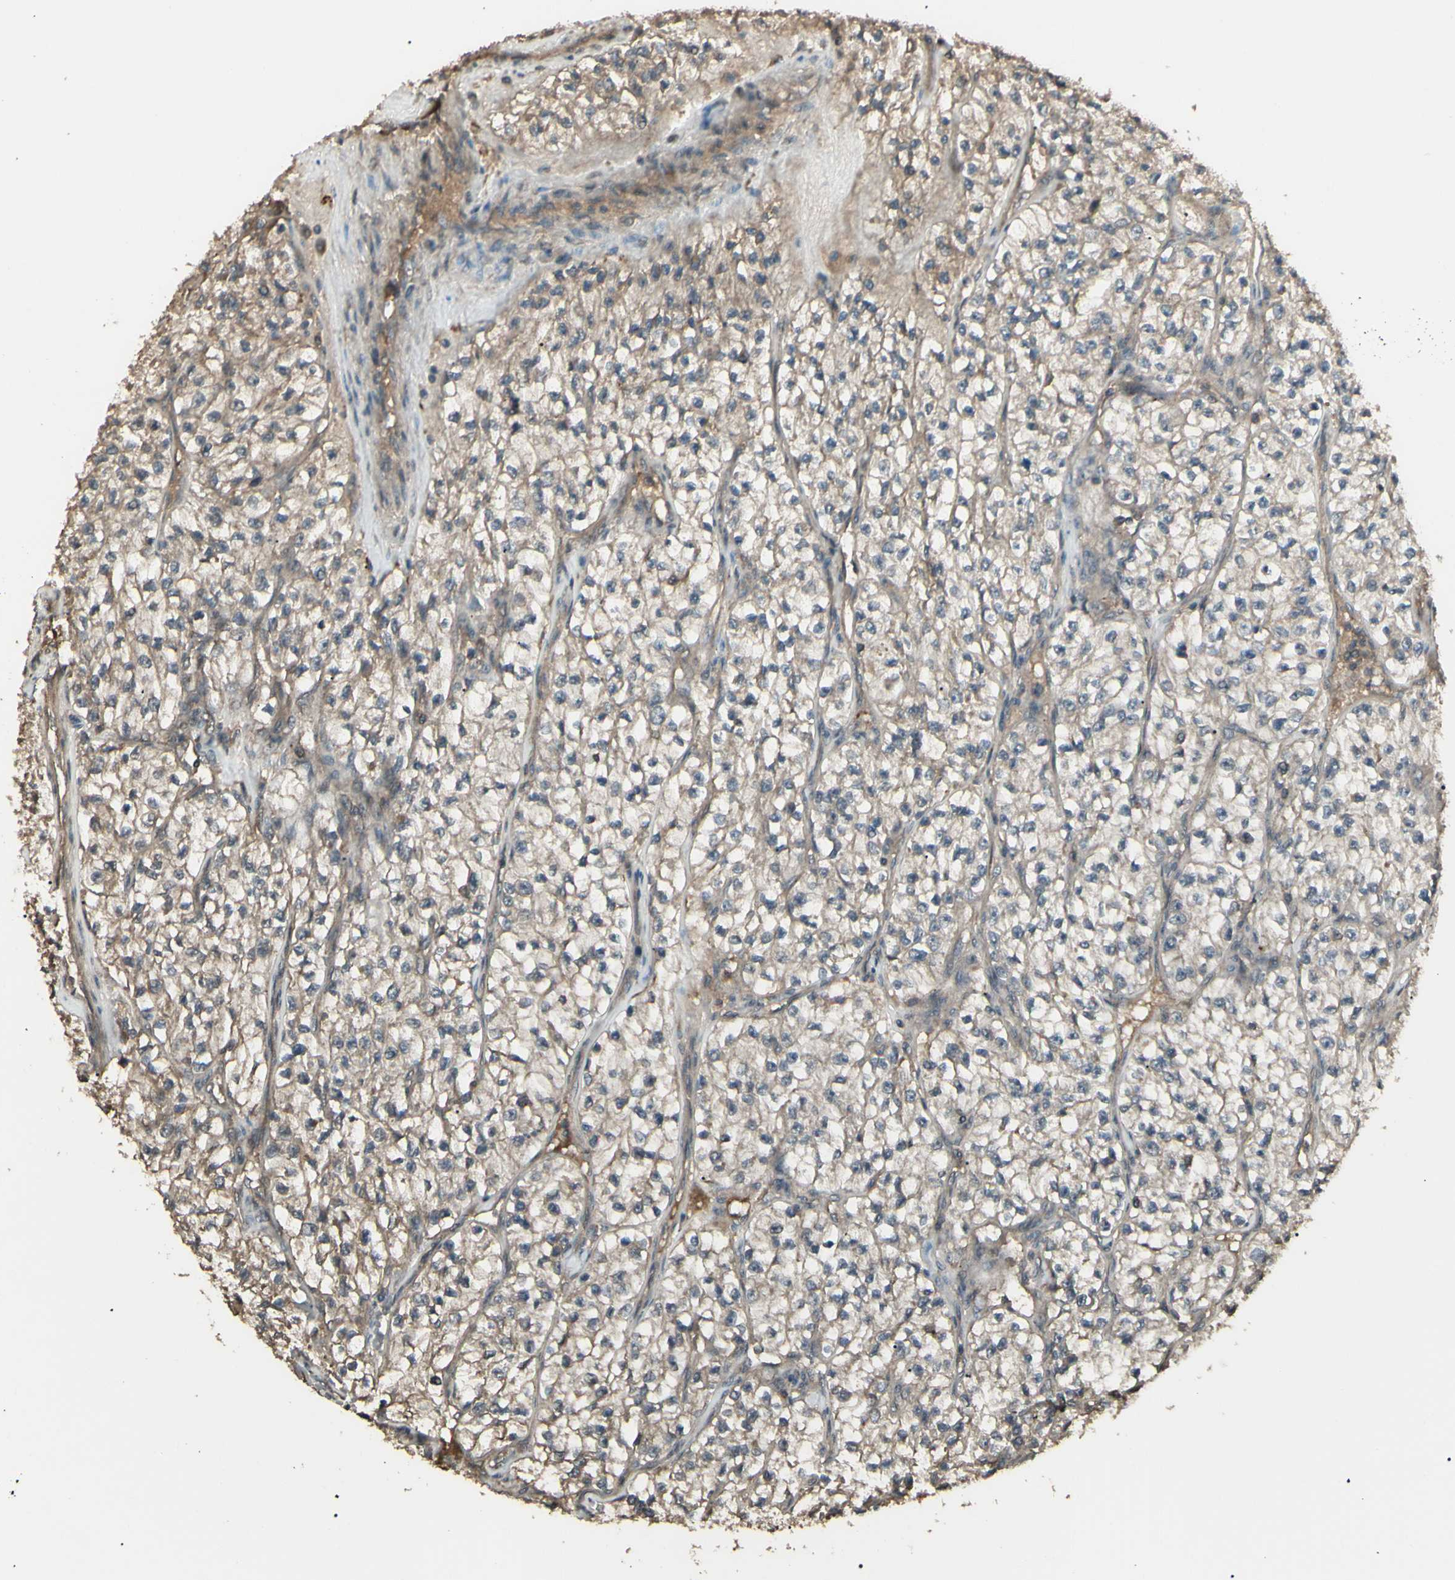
{"staining": {"intensity": "weak", "quantity": ">75%", "location": "cytoplasmic/membranous"}, "tissue": "renal cancer", "cell_type": "Tumor cells", "image_type": "cancer", "snomed": [{"axis": "morphology", "description": "Adenocarcinoma, NOS"}, {"axis": "topography", "description": "Kidney"}], "caption": "A high-resolution histopathology image shows immunohistochemistry staining of adenocarcinoma (renal), which exhibits weak cytoplasmic/membranous staining in about >75% of tumor cells.", "gene": "GNAS", "patient": {"sex": "female", "age": 57}}